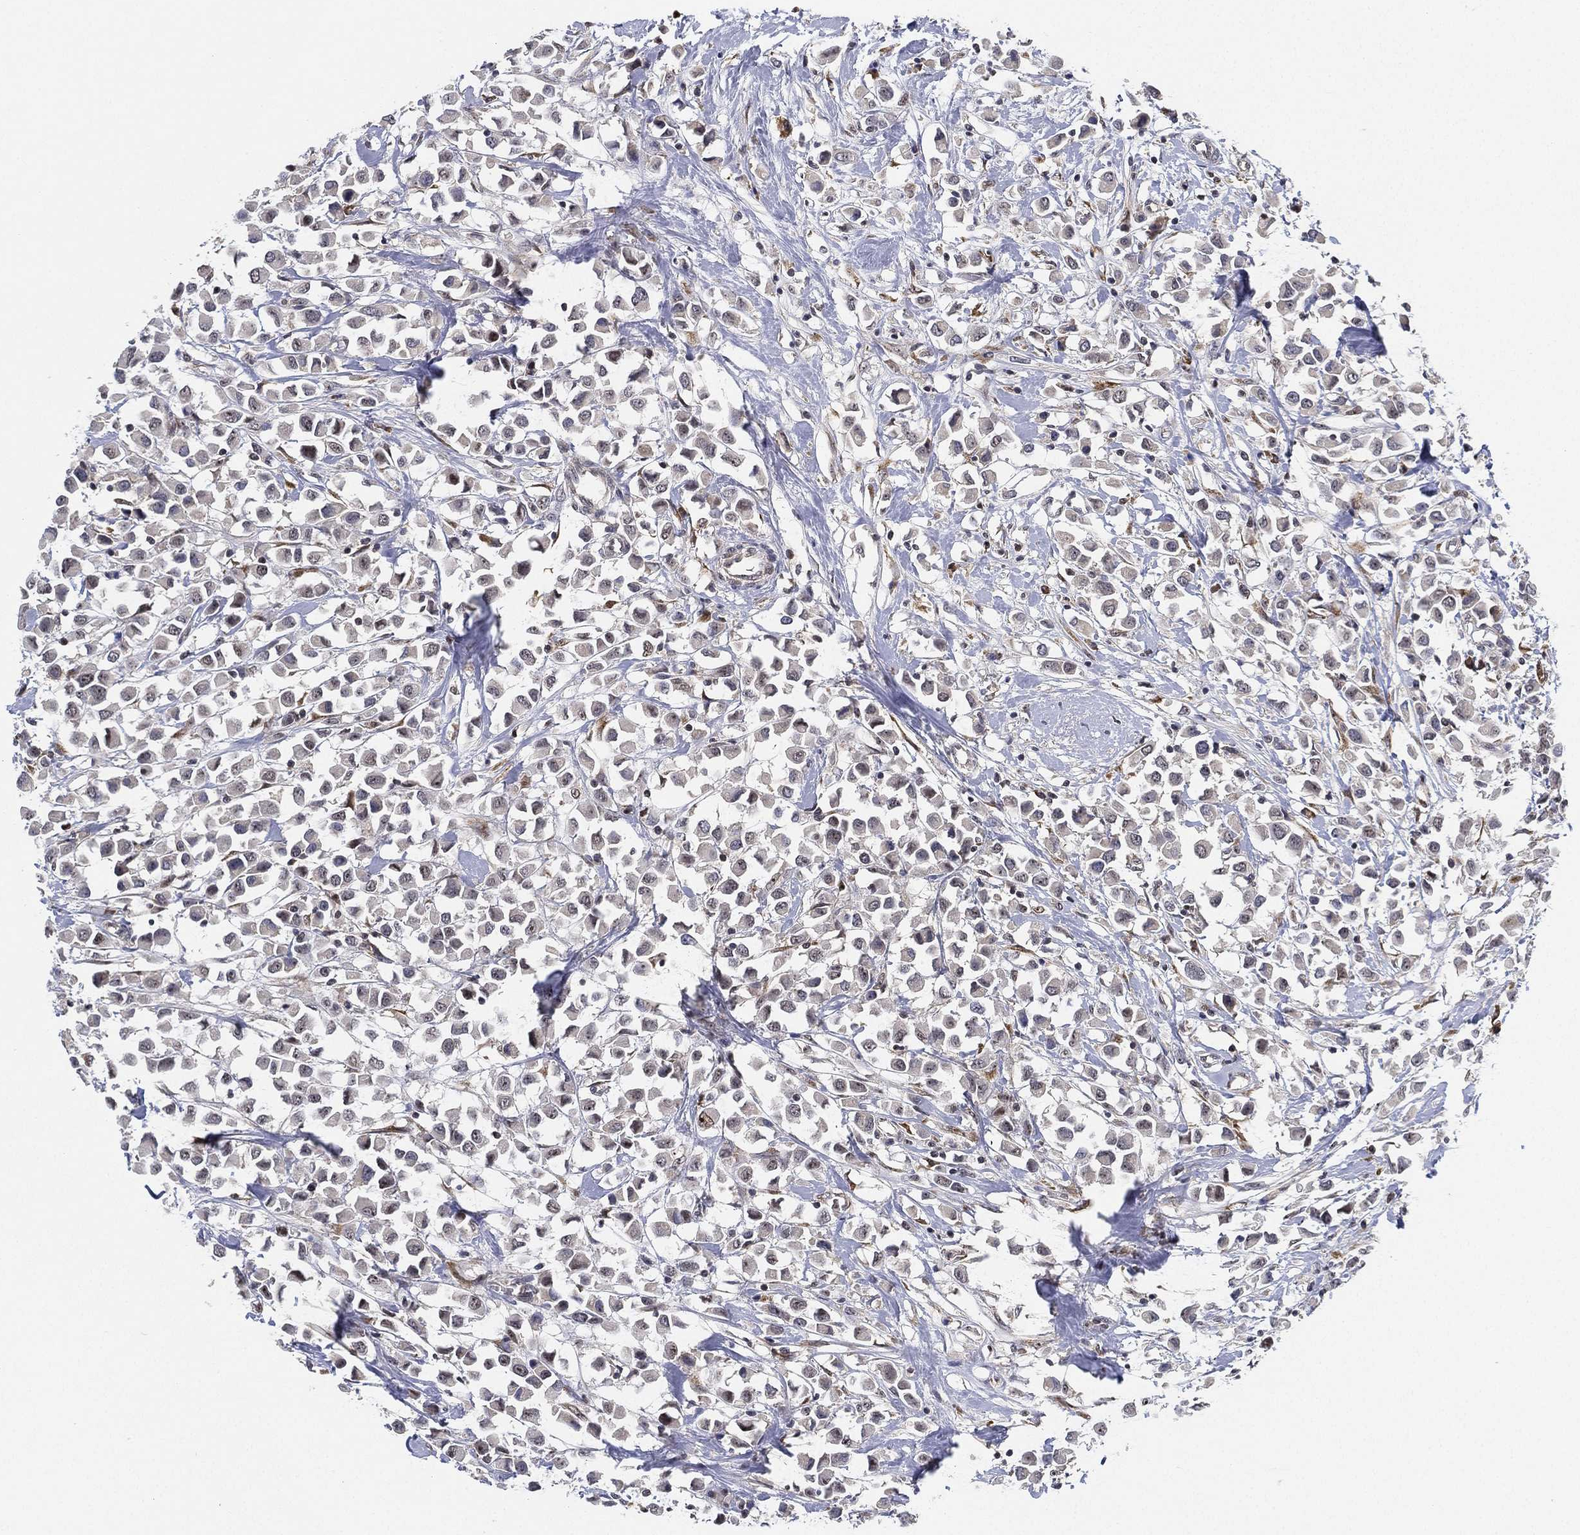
{"staining": {"intensity": "negative", "quantity": "none", "location": "none"}, "tissue": "breast cancer", "cell_type": "Tumor cells", "image_type": "cancer", "snomed": [{"axis": "morphology", "description": "Duct carcinoma"}, {"axis": "topography", "description": "Breast"}], "caption": "Photomicrograph shows no significant protein positivity in tumor cells of breast cancer.", "gene": "PPP1R16B", "patient": {"sex": "female", "age": 61}}